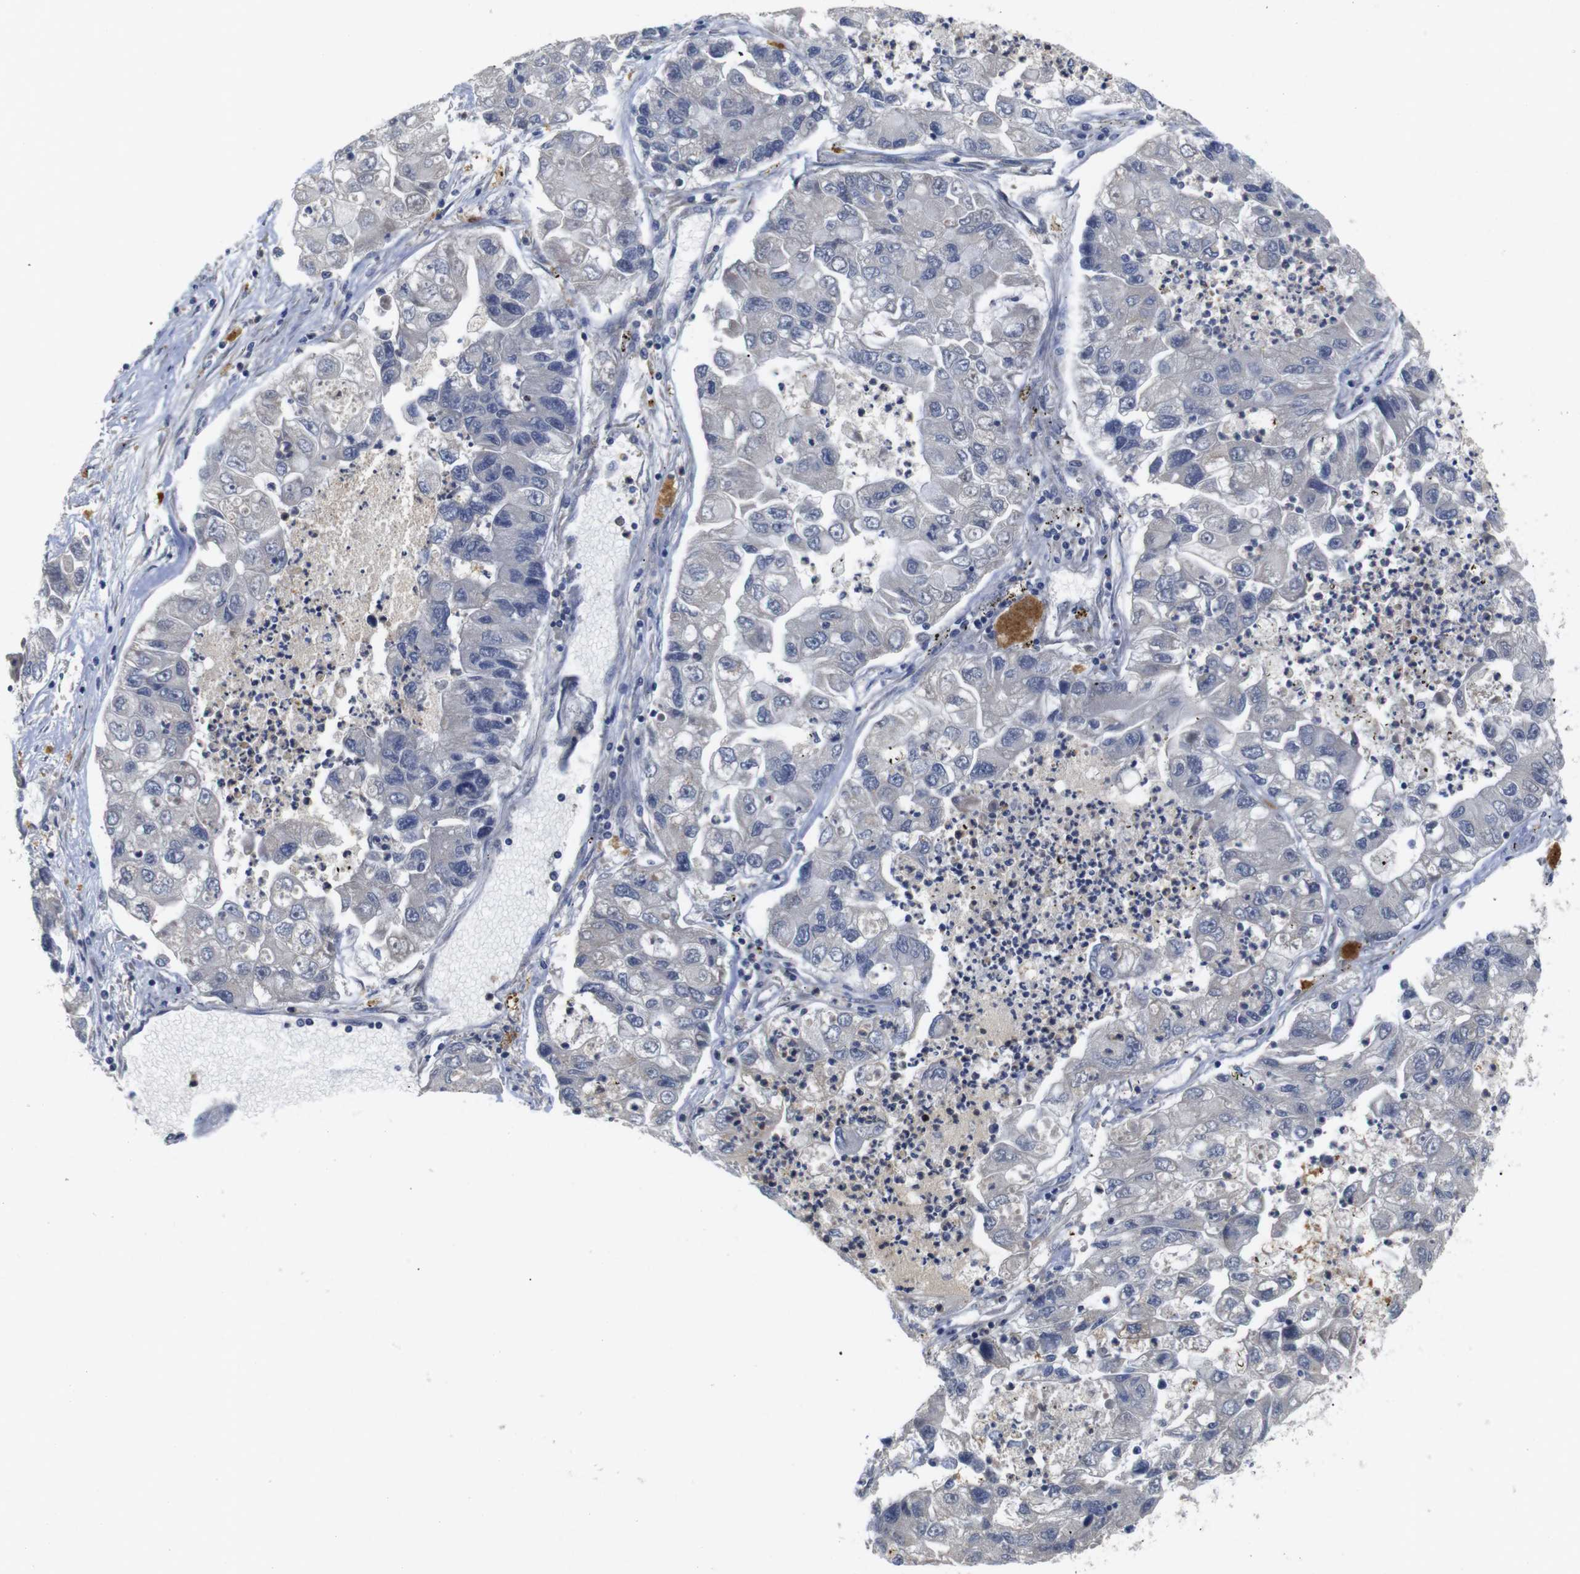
{"staining": {"intensity": "negative", "quantity": "none", "location": "none"}, "tissue": "lung cancer", "cell_type": "Tumor cells", "image_type": "cancer", "snomed": [{"axis": "morphology", "description": "Adenocarcinoma, NOS"}, {"axis": "topography", "description": "Lung"}], "caption": "Immunohistochemical staining of human lung cancer (adenocarcinoma) displays no significant staining in tumor cells.", "gene": "FNTA", "patient": {"sex": "female", "age": 51}}